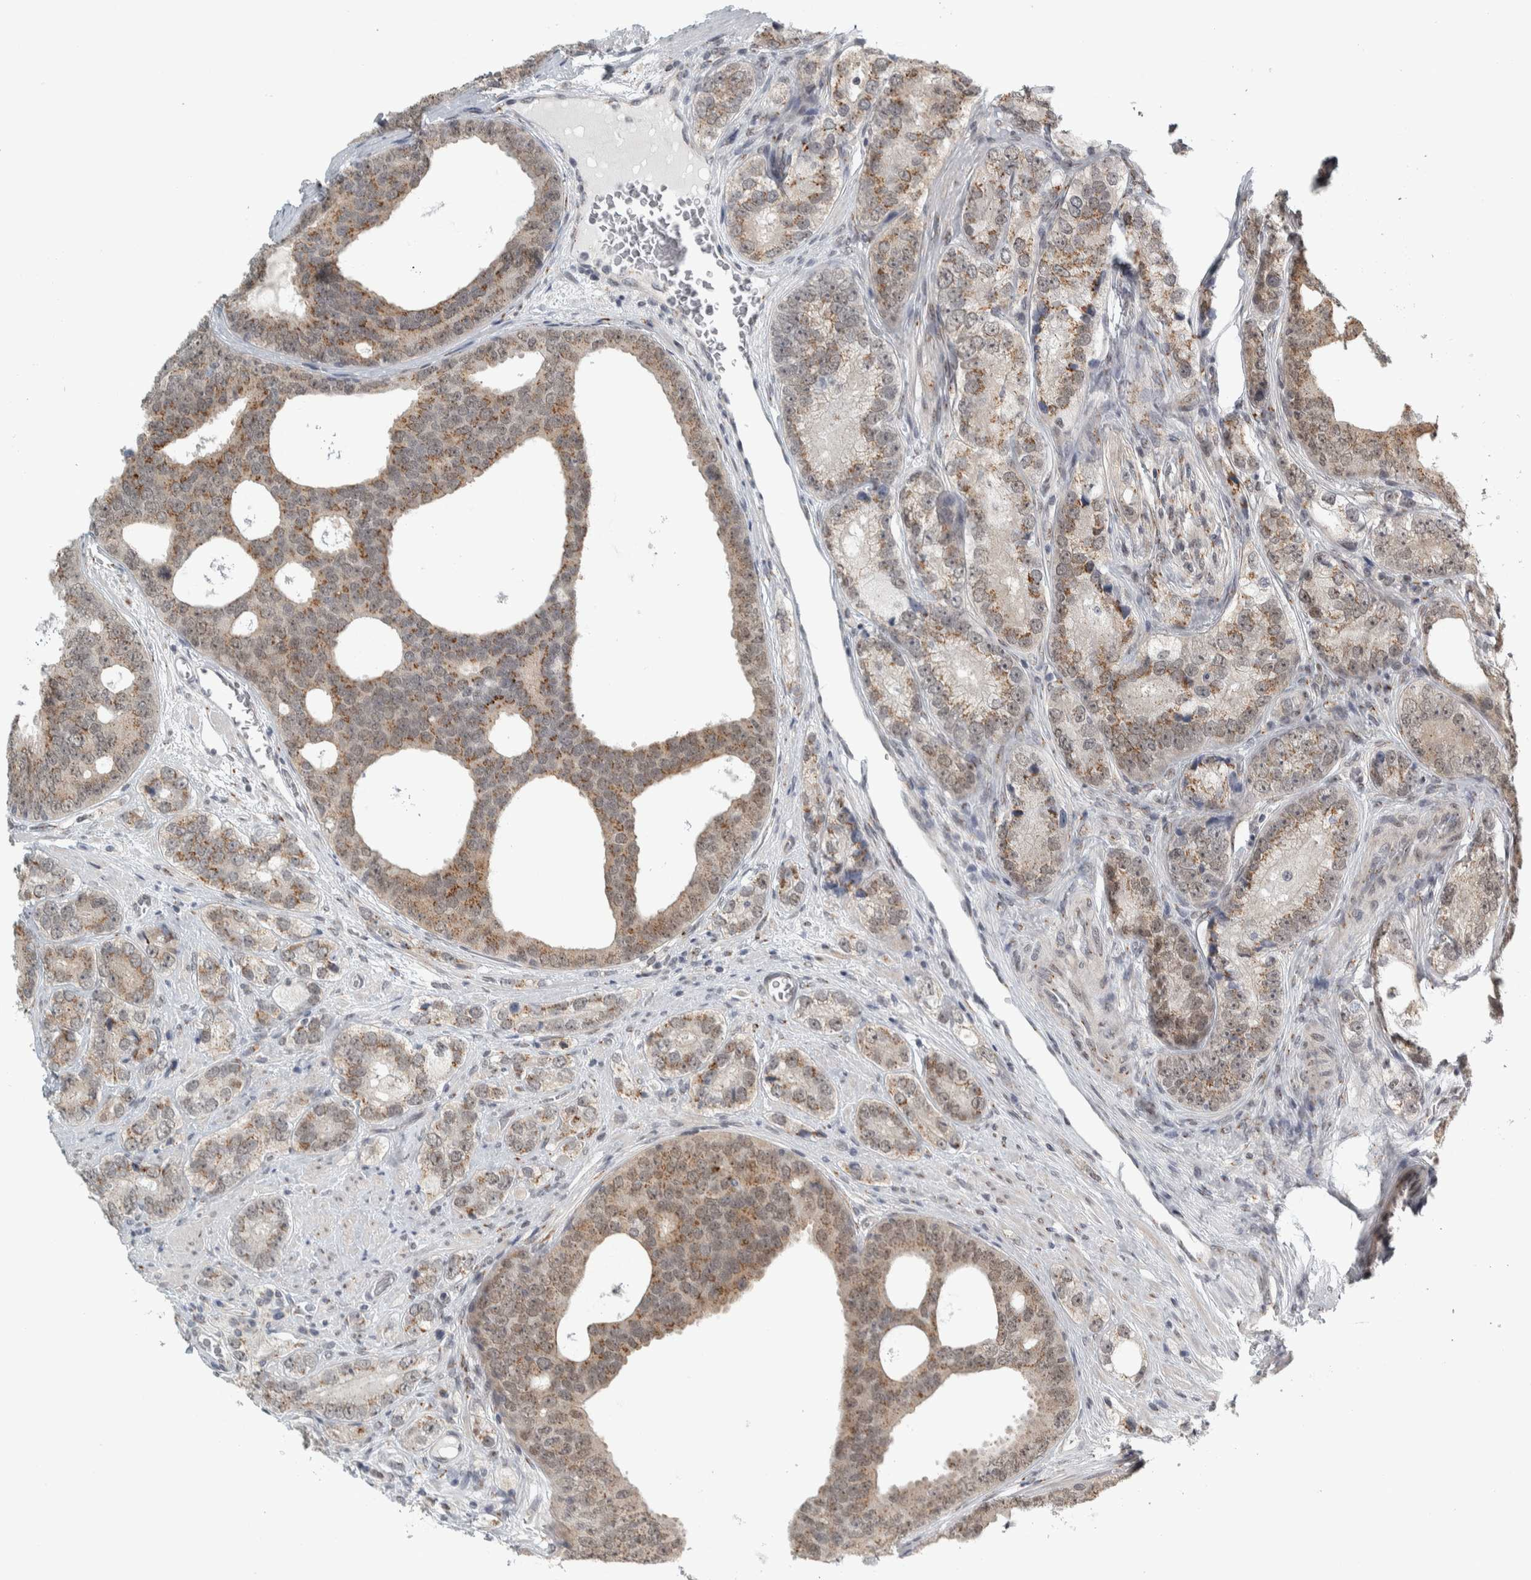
{"staining": {"intensity": "weak", "quantity": ">75%", "location": "cytoplasmic/membranous"}, "tissue": "prostate cancer", "cell_type": "Tumor cells", "image_type": "cancer", "snomed": [{"axis": "morphology", "description": "Adenocarcinoma, High grade"}, {"axis": "topography", "description": "Prostate"}], "caption": "Prostate cancer (high-grade adenocarcinoma) was stained to show a protein in brown. There is low levels of weak cytoplasmic/membranous staining in approximately >75% of tumor cells.", "gene": "ZMYND8", "patient": {"sex": "male", "age": 56}}